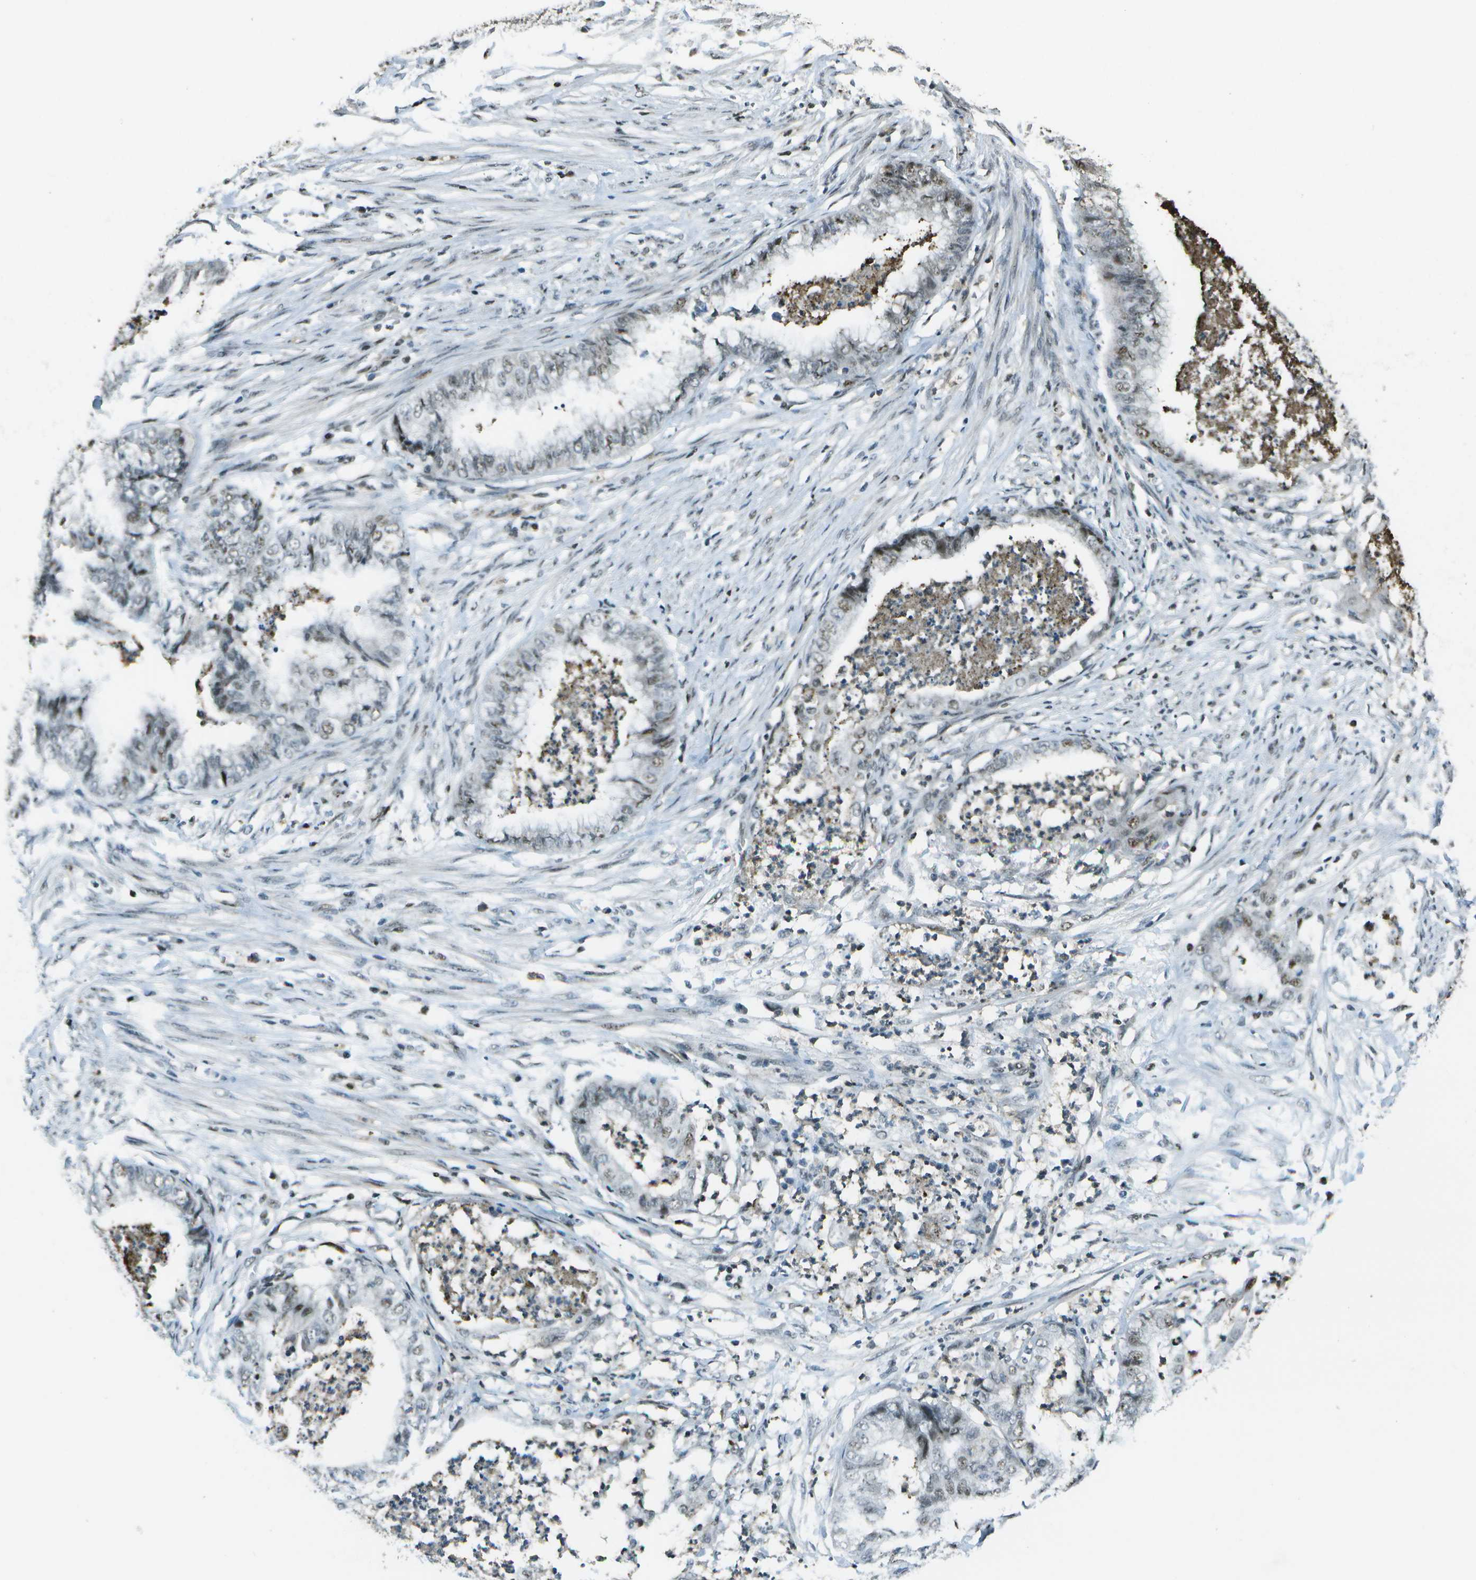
{"staining": {"intensity": "weak", "quantity": "25%-75%", "location": "nuclear"}, "tissue": "endometrial cancer", "cell_type": "Tumor cells", "image_type": "cancer", "snomed": [{"axis": "morphology", "description": "Necrosis, NOS"}, {"axis": "morphology", "description": "Adenocarcinoma, NOS"}, {"axis": "topography", "description": "Endometrium"}], "caption": "Immunohistochemical staining of endometrial adenocarcinoma displays low levels of weak nuclear staining in about 25%-75% of tumor cells. Immunohistochemistry (ihc) stains the protein in brown and the nuclei are stained blue.", "gene": "DEPDC1", "patient": {"sex": "female", "age": 79}}